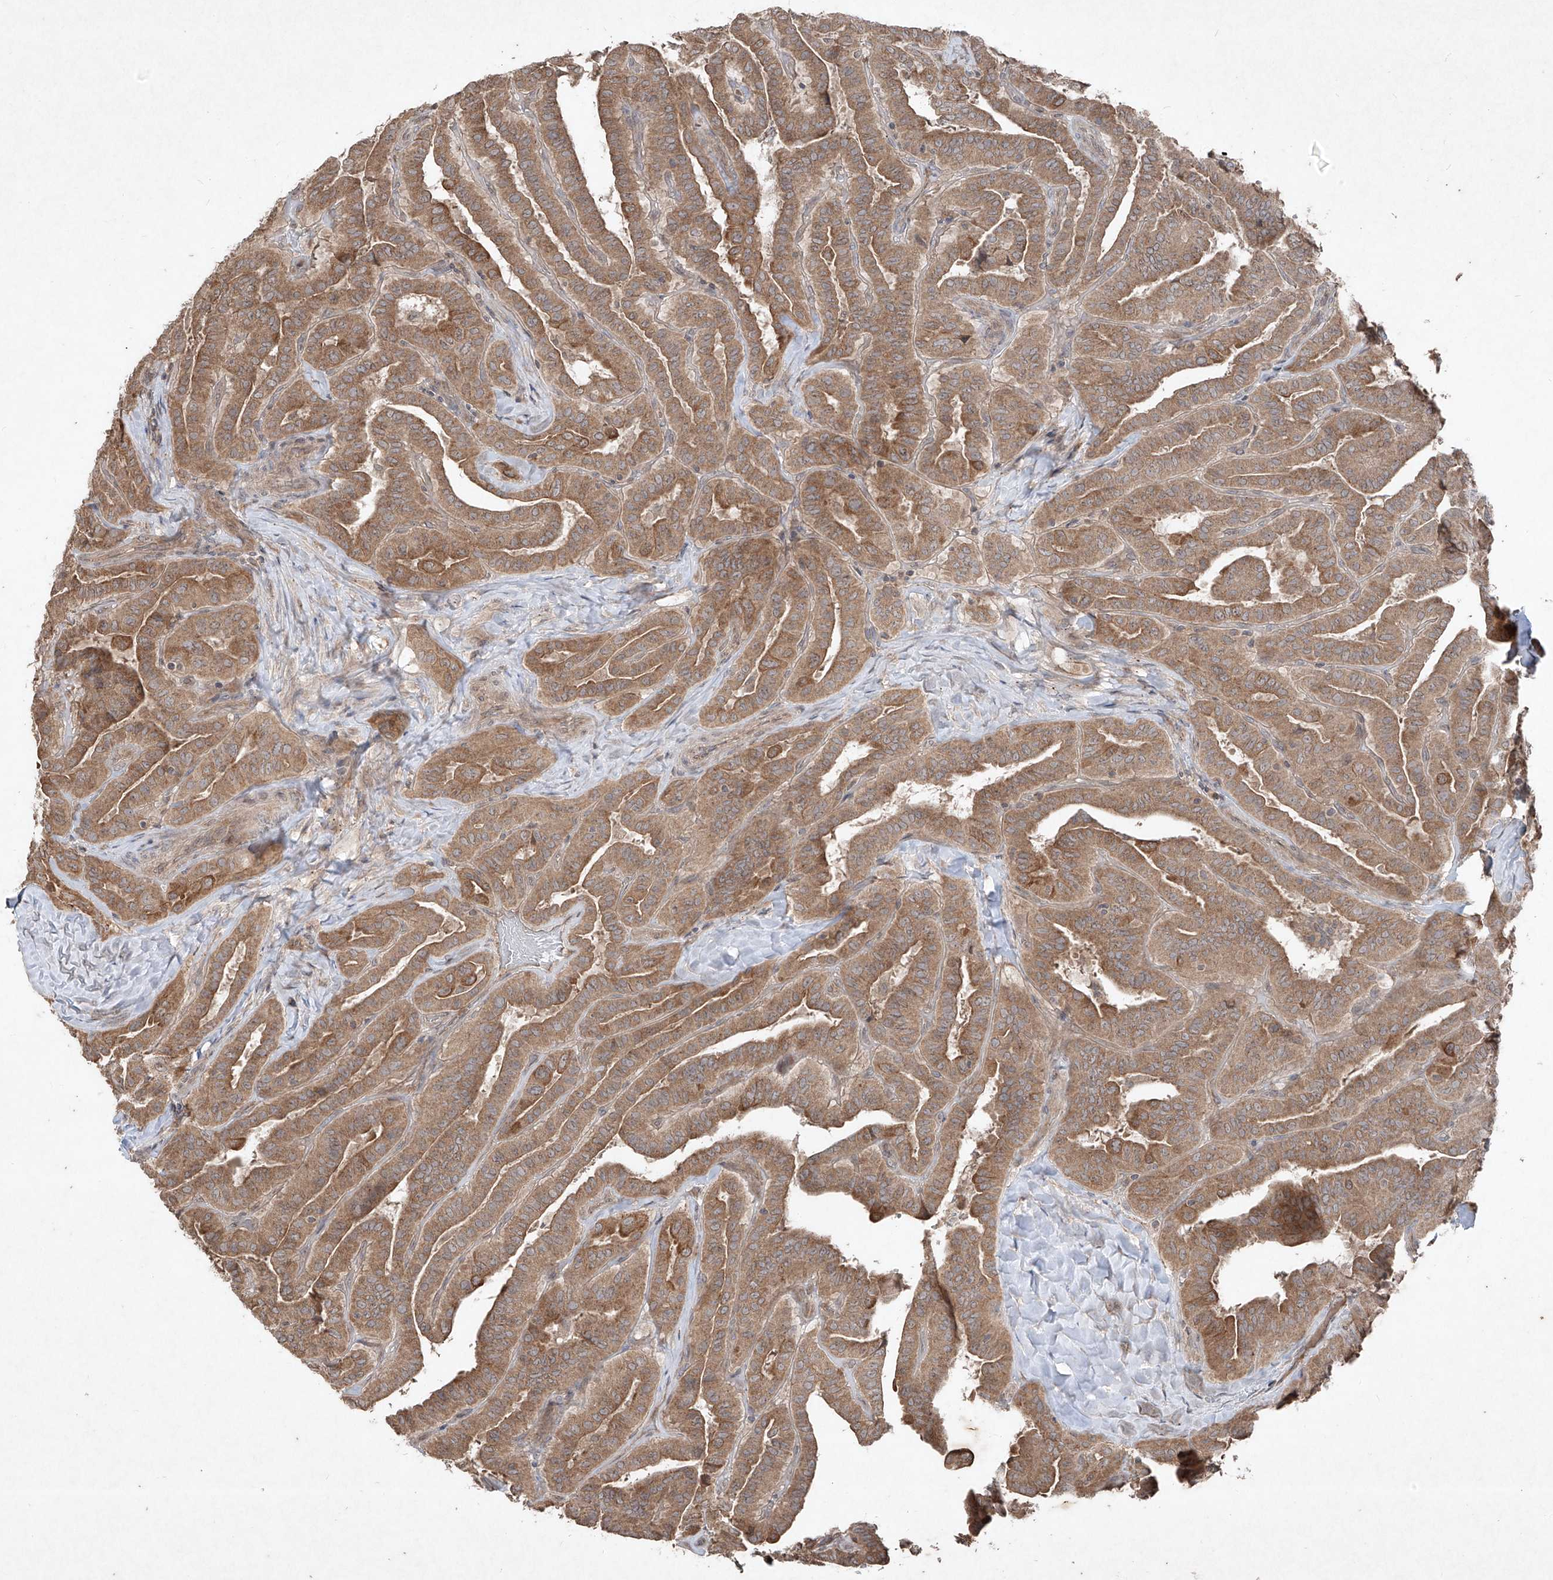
{"staining": {"intensity": "moderate", "quantity": ">75%", "location": "cytoplasmic/membranous"}, "tissue": "thyroid cancer", "cell_type": "Tumor cells", "image_type": "cancer", "snomed": [{"axis": "morphology", "description": "Papillary adenocarcinoma, NOS"}, {"axis": "topography", "description": "Thyroid gland"}], "caption": "About >75% of tumor cells in papillary adenocarcinoma (thyroid) reveal moderate cytoplasmic/membranous protein staining as visualized by brown immunohistochemical staining.", "gene": "ABCD3", "patient": {"sex": "male", "age": 77}}